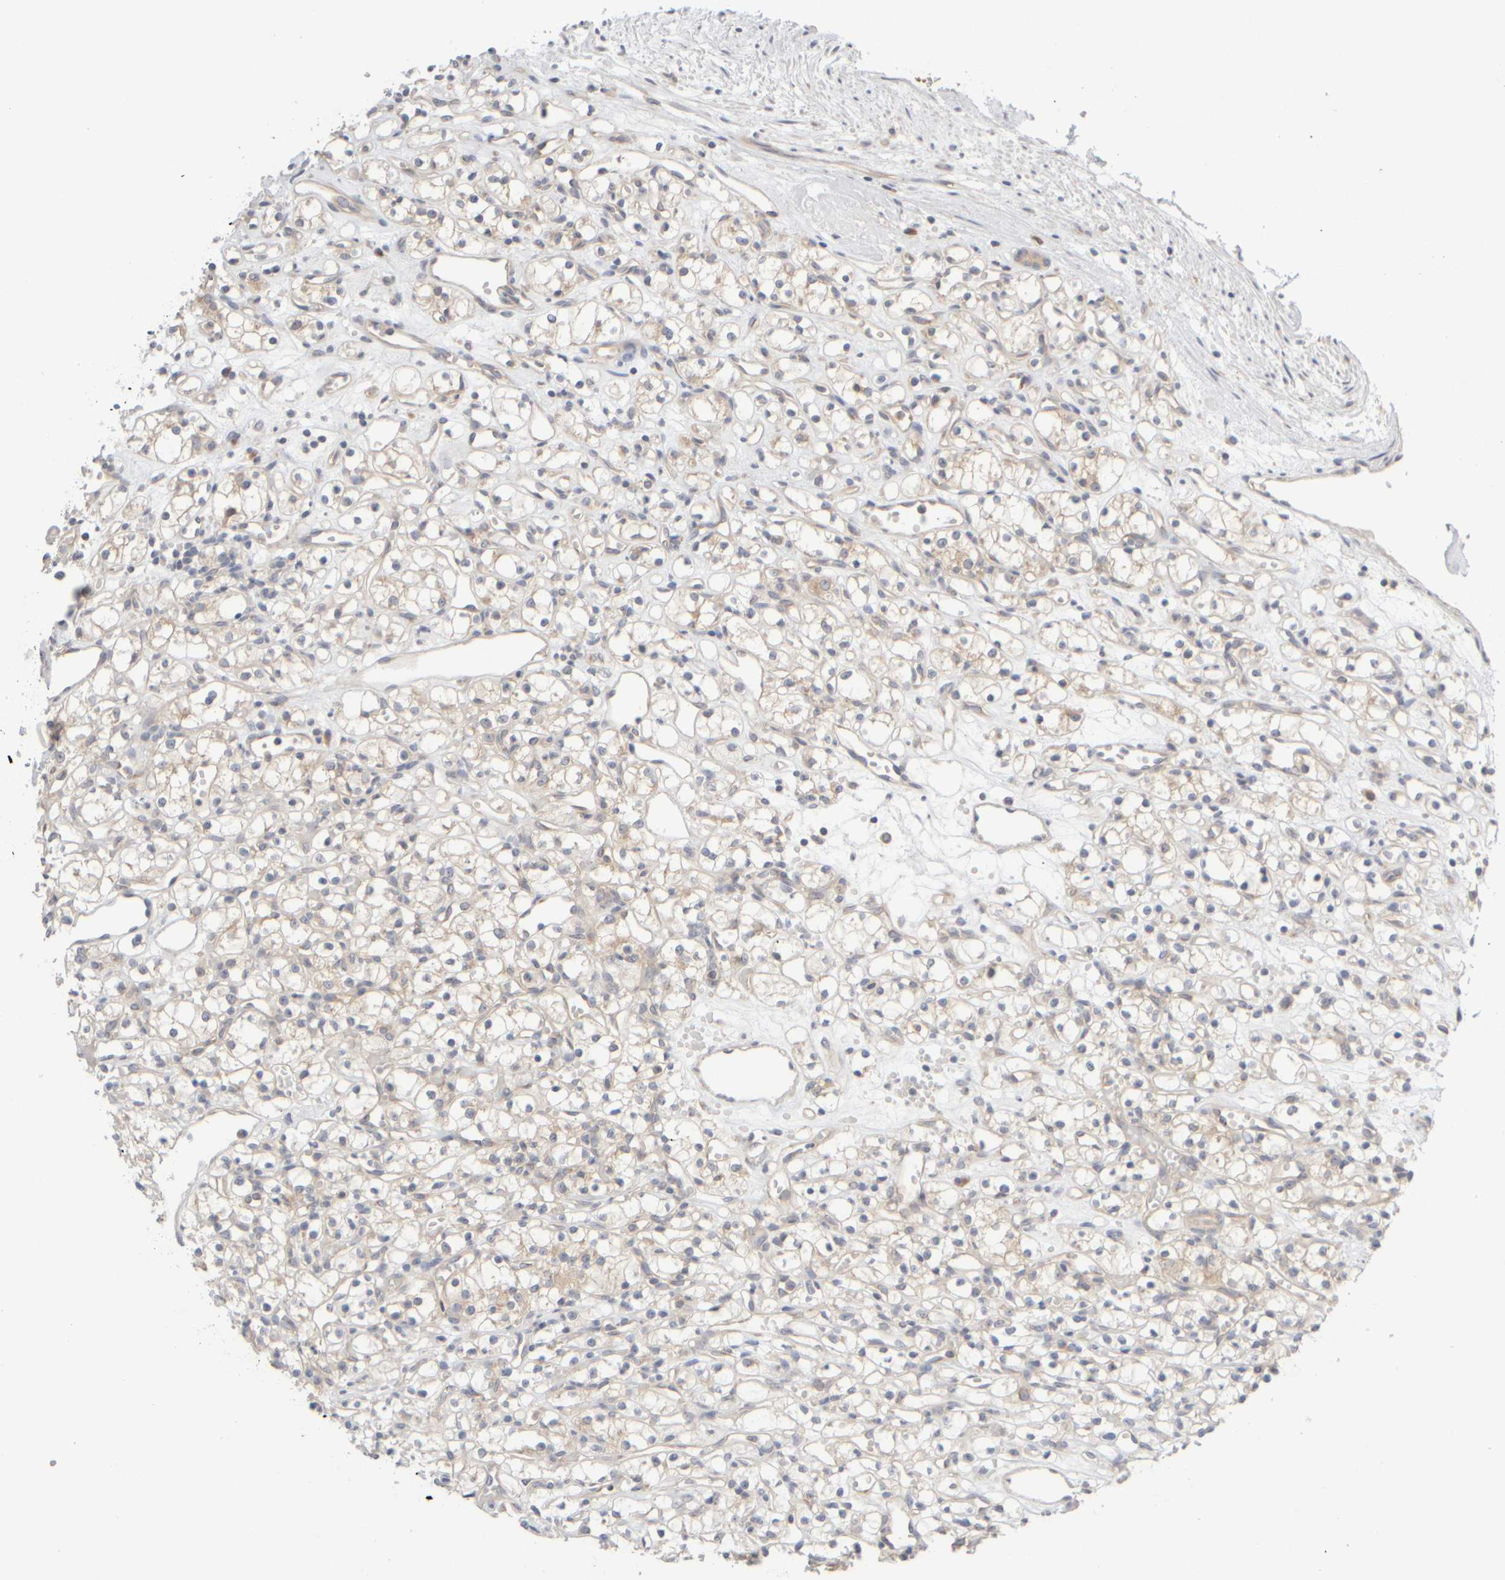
{"staining": {"intensity": "weak", "quantity": "<25%", "location": "cytoplasmic/membranous"}, "tissue": "renal cancer", "cell_type": "Tumor cells", "image_type": "cancer", "snomed": [{"axis": "morphology", "description": "Adenocarcinoma, NOS"}, {"axis": "topography", "description": "Kidney"}], "caption": "Immunohistochemistry (IHC) of human adenocarcinoma (renal) demonstrates no staining in tumor cells.", "gene": "GOPC", "patient": {"sex": "female", "age": 59}}